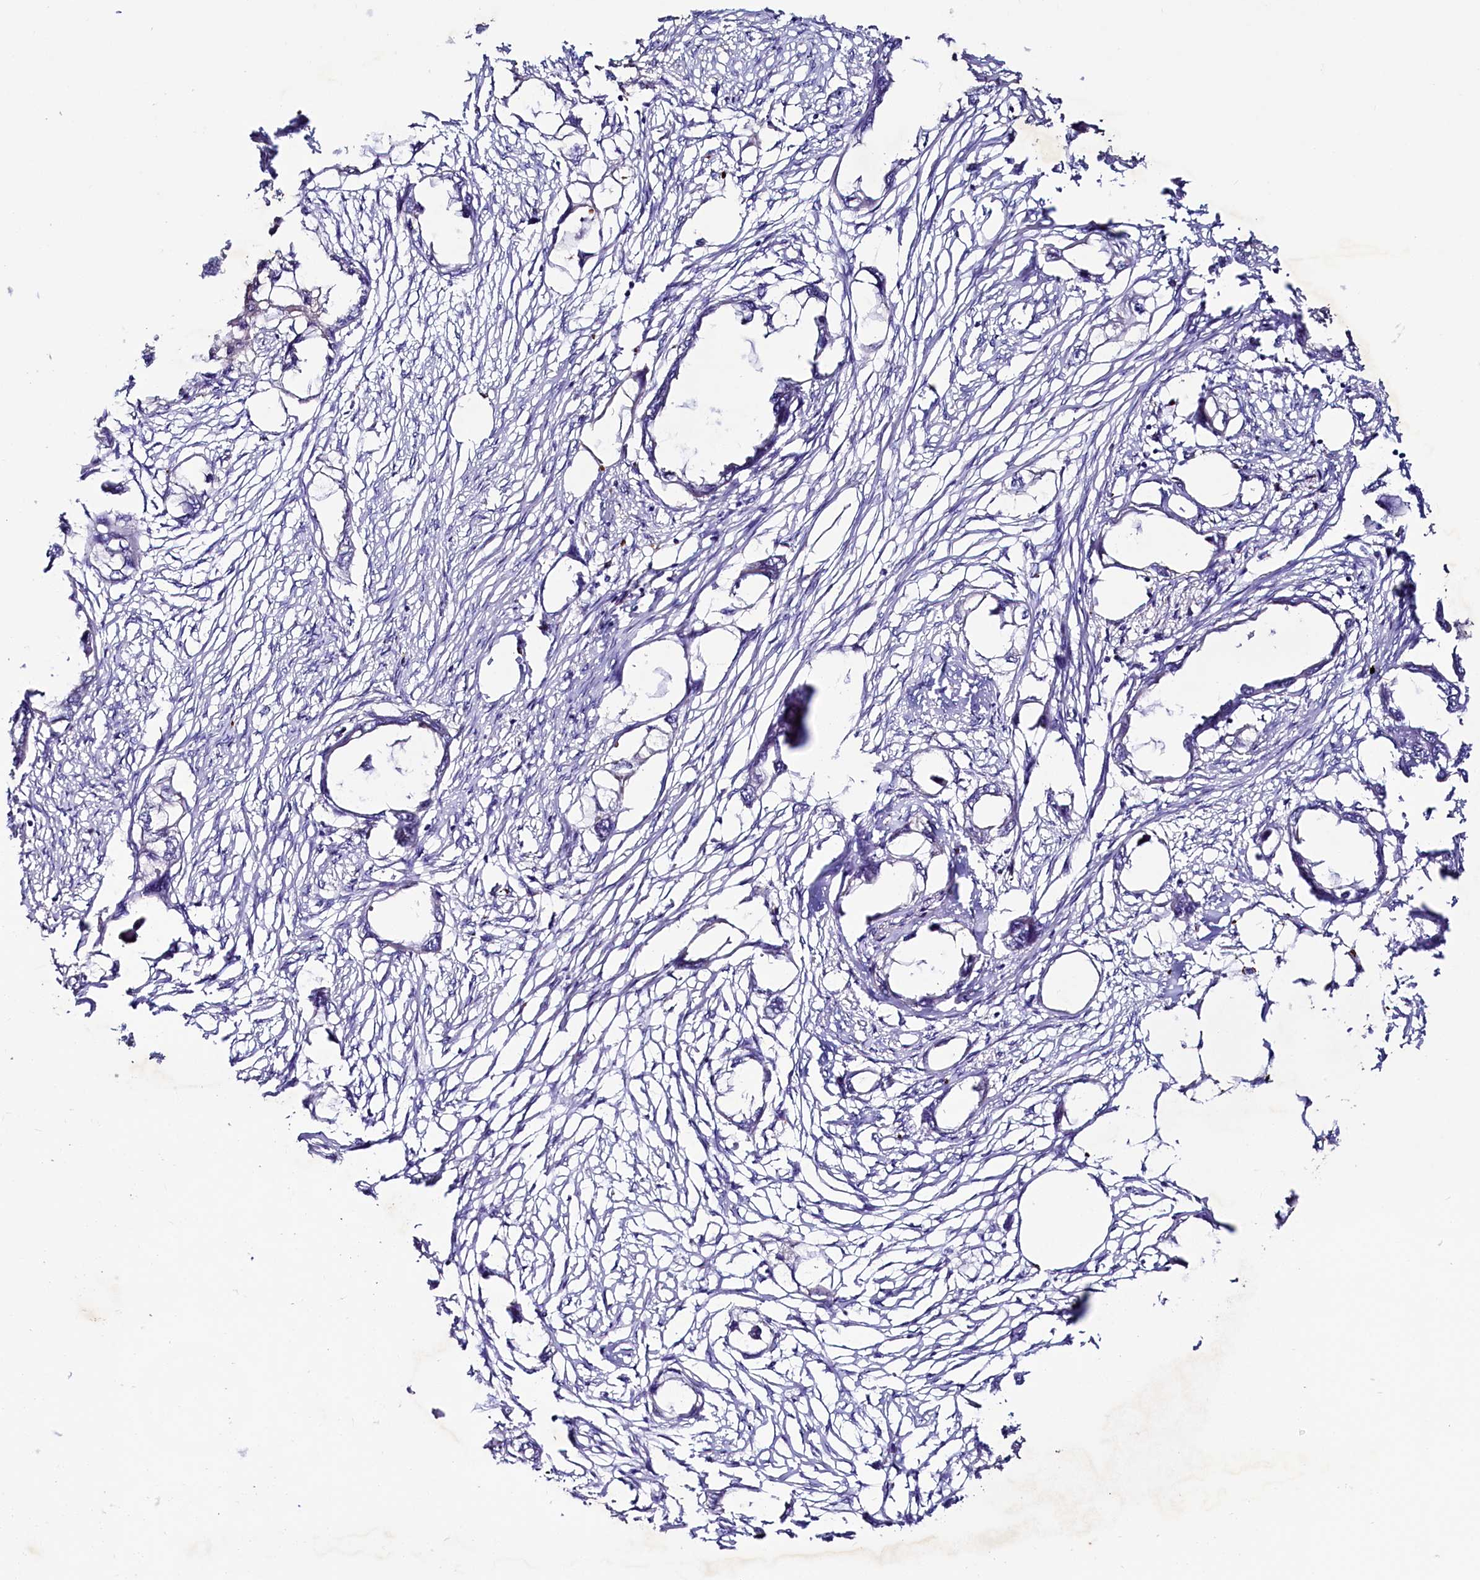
{"staining": {"intensity": "negative", "quantity": "none", "location": "none"}, "tissue": "endometrial cancer", "cell_type": "Tumor cells", "image_type": "cancer", "snomed": [{"axis": "morphology", "description": "Adenocarcinoma, NOS"}, {"axis": "morphology", "description": "Adenocarcinoma, metastatic, NOS"}, {"axis": "topography", "description": "Adipose tissue"}, {"axis": "topography", "description": "Endometrium"}], "caption": "The micrograph displays no staining of tumor cells in metastatic adenocarcinoma (endometrial).", "gene": "IL17RD", "patient": {"sex": "female", "age": 67}}